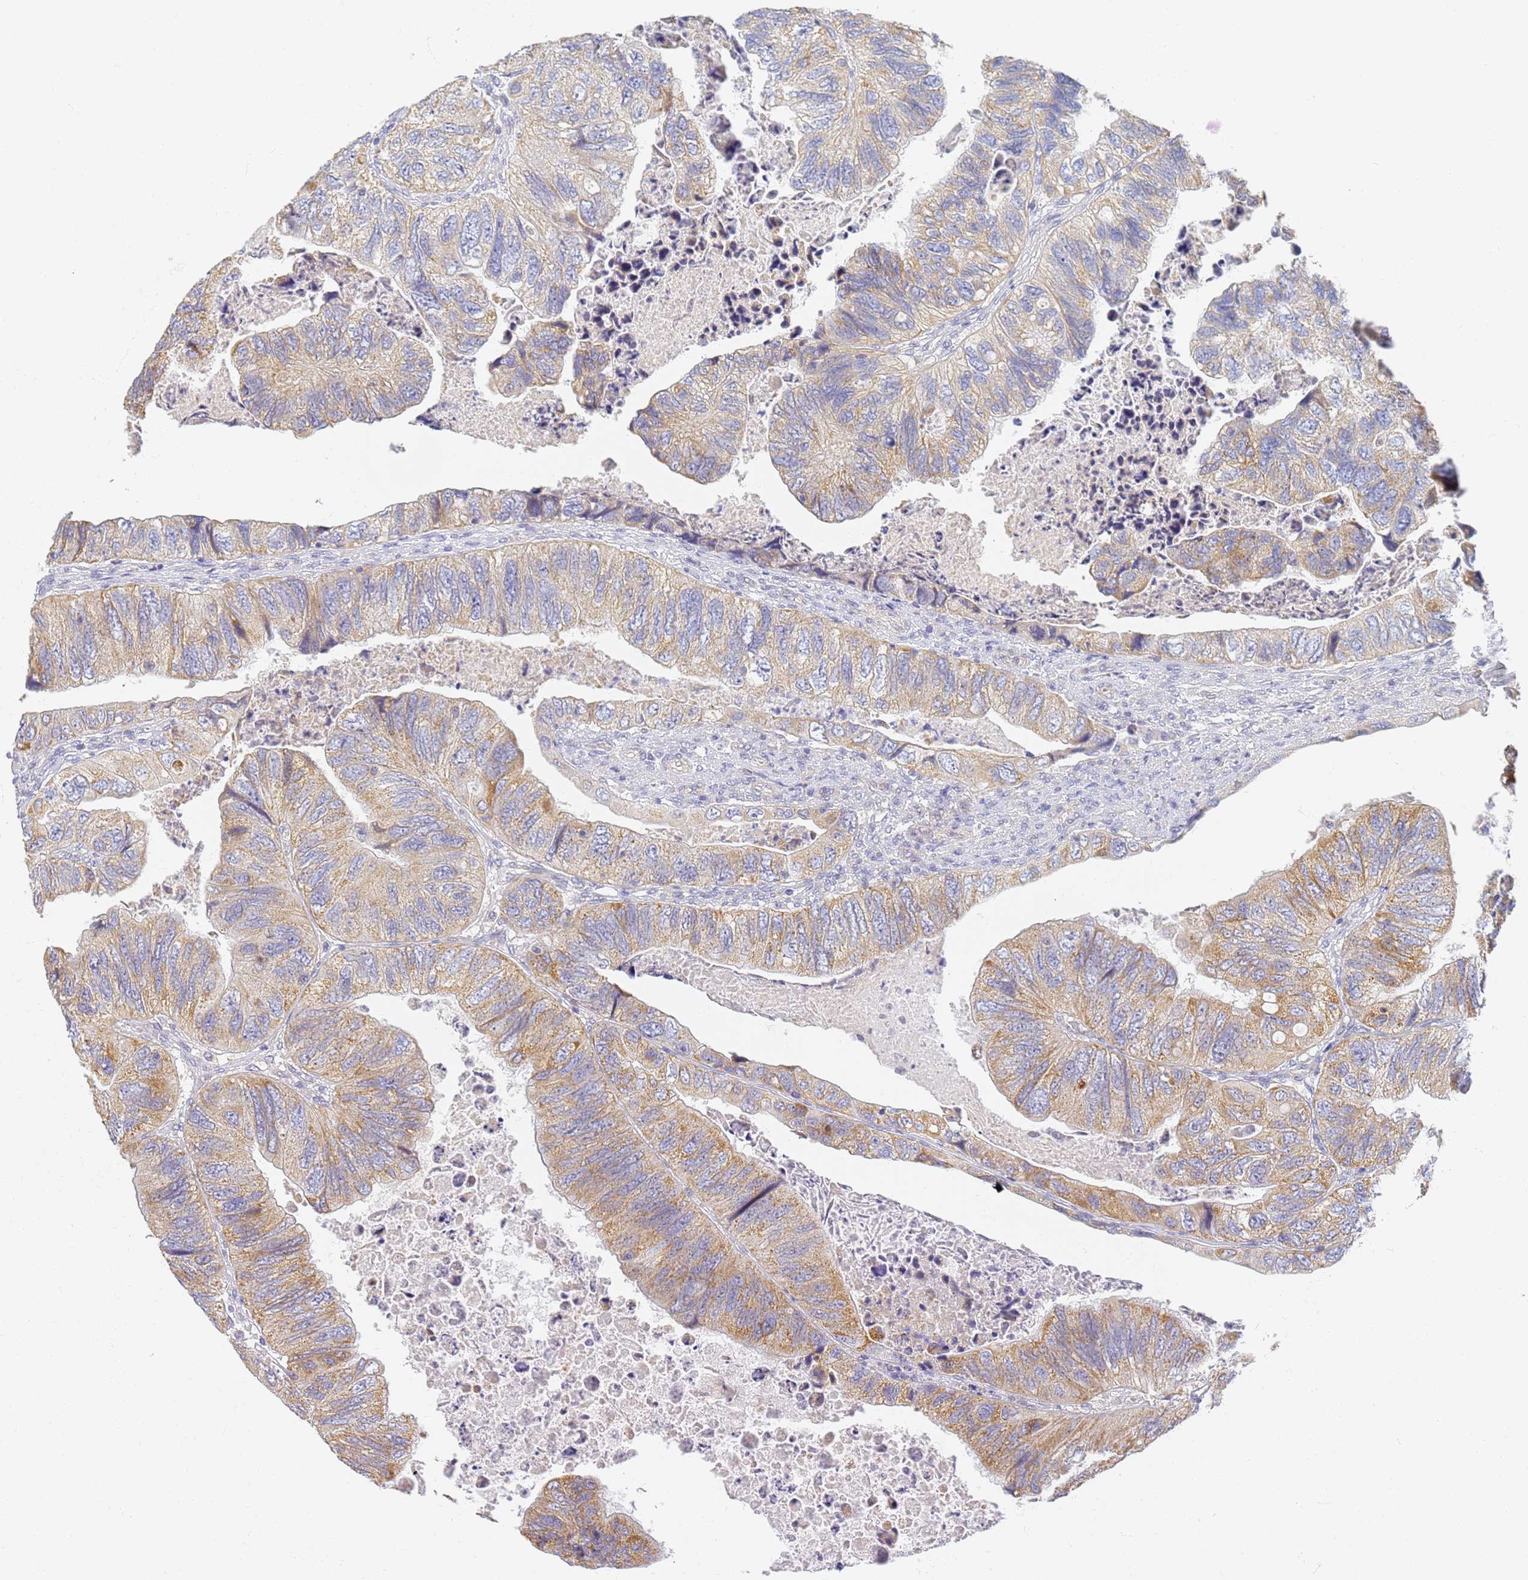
{"staining": {"intensity": "moderate", "quantity": ">75%", "location": "cytoplasmic/membranous"}, "tissue": "colorectal cancer", "cell_type": "Tumor cells", "image_type": "cancer", "snomed": [{"axis": "morphology", "description": "Adenocarcinoma, NOS"}, {"axis": "topography", "description": "Rectum"}], "caption": "Protein analysis of adenocarcinoma (colorectal) tissue shows moderate cytoplasmic/membranous expression in about >75% of tumor cells. Using DAB (brown) and hematoxylin (blue) stains, captured at high magnification using brightfield microscopy.", "gene": "UTP23", "patient": {"sex": "male", "age": 63}}